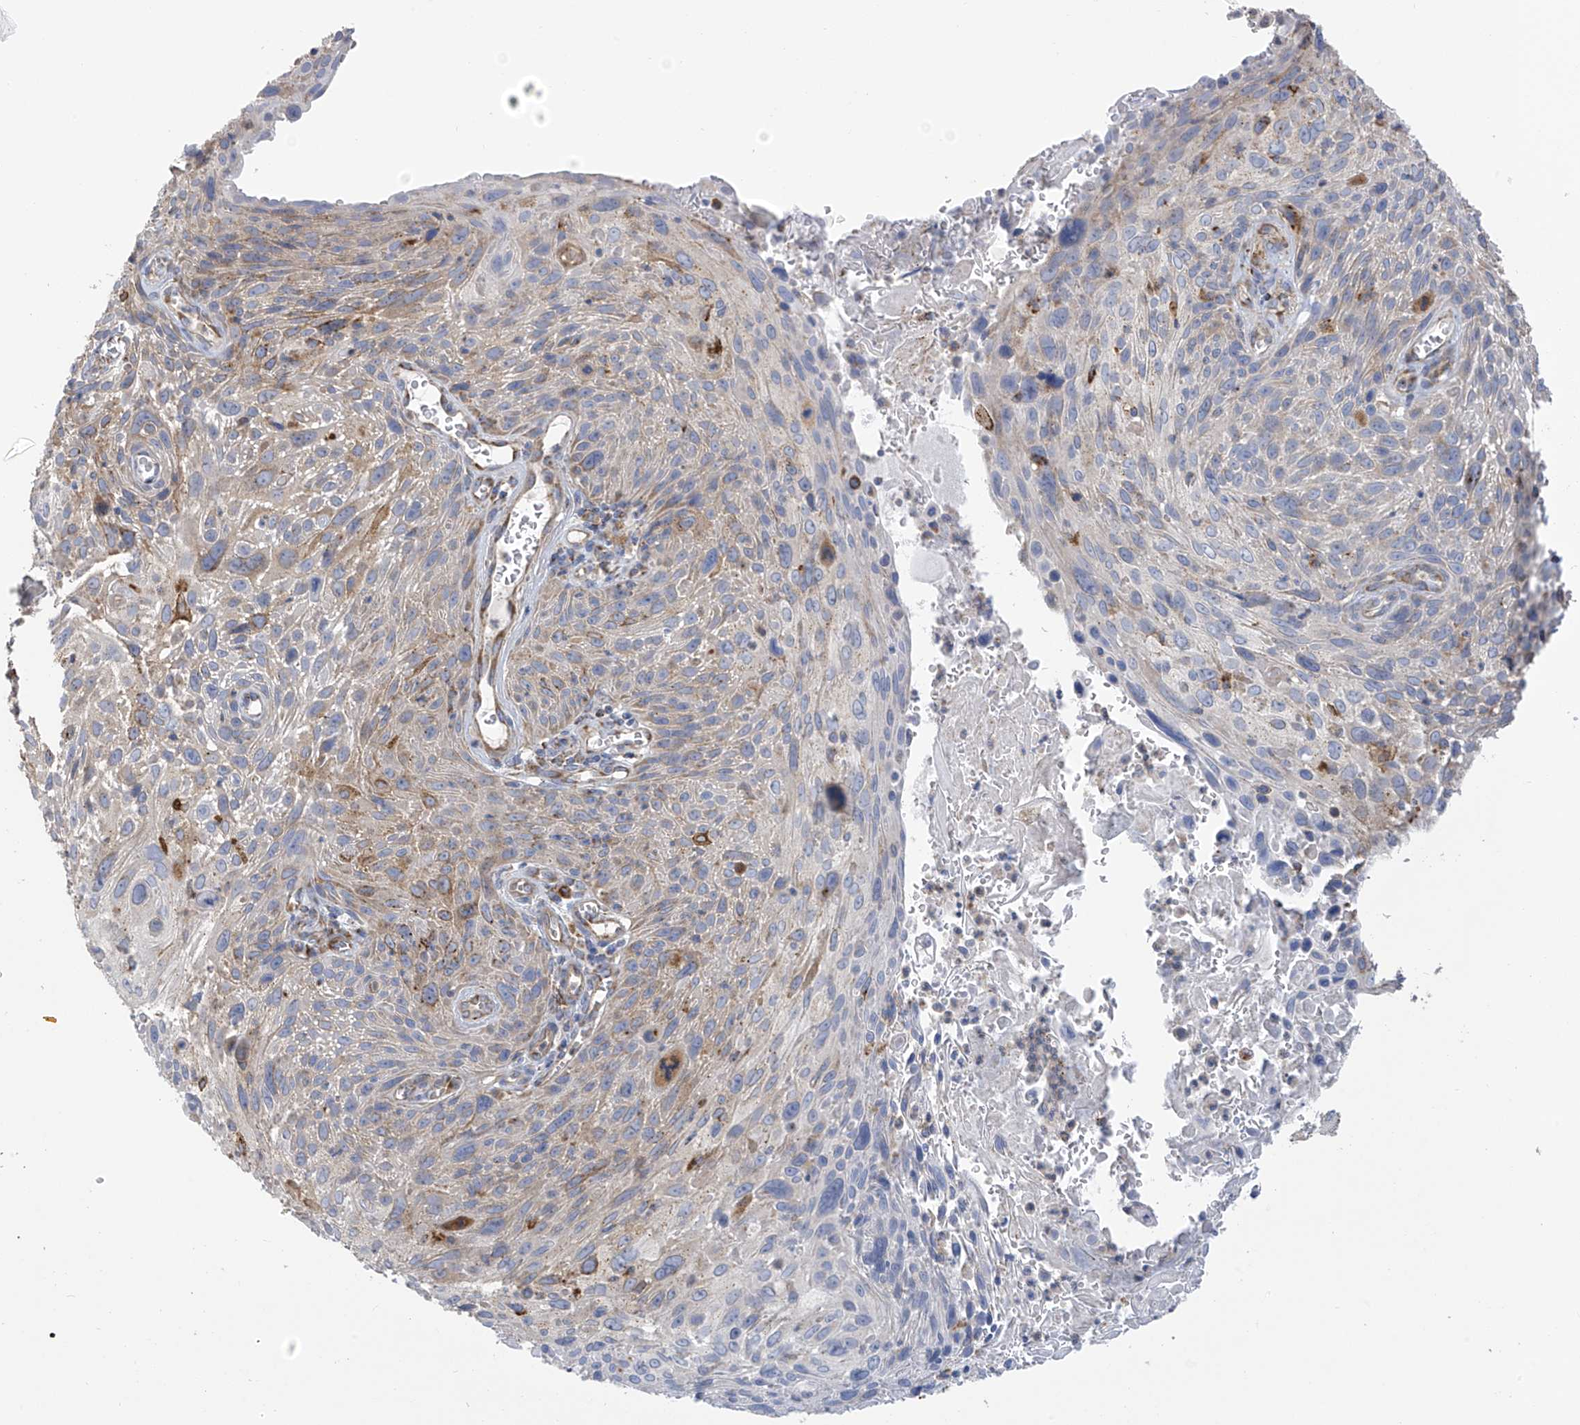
{"staining": {"intensity": "moderate", "quantity": "<25%", "location": "cytoplasmic/membranous"}, "tissue": "cervical cancer", "cell_type": "Tumor cells", "image_type": "cancer", "snomed": [{"axis": "morphology", "description": "Squamous cell carcinoma, NOS"}, {"axis": "topography", "description": "Cervix"}], "caption": "Protein expression analysis of cervical cancer (squamous cell carcinoma) displays moderate cytoplasmic/membranous staining in approximately <25% of tumor cells.", "gene": "ITM2B", "patient": {"sex": "female", "age": 51}}